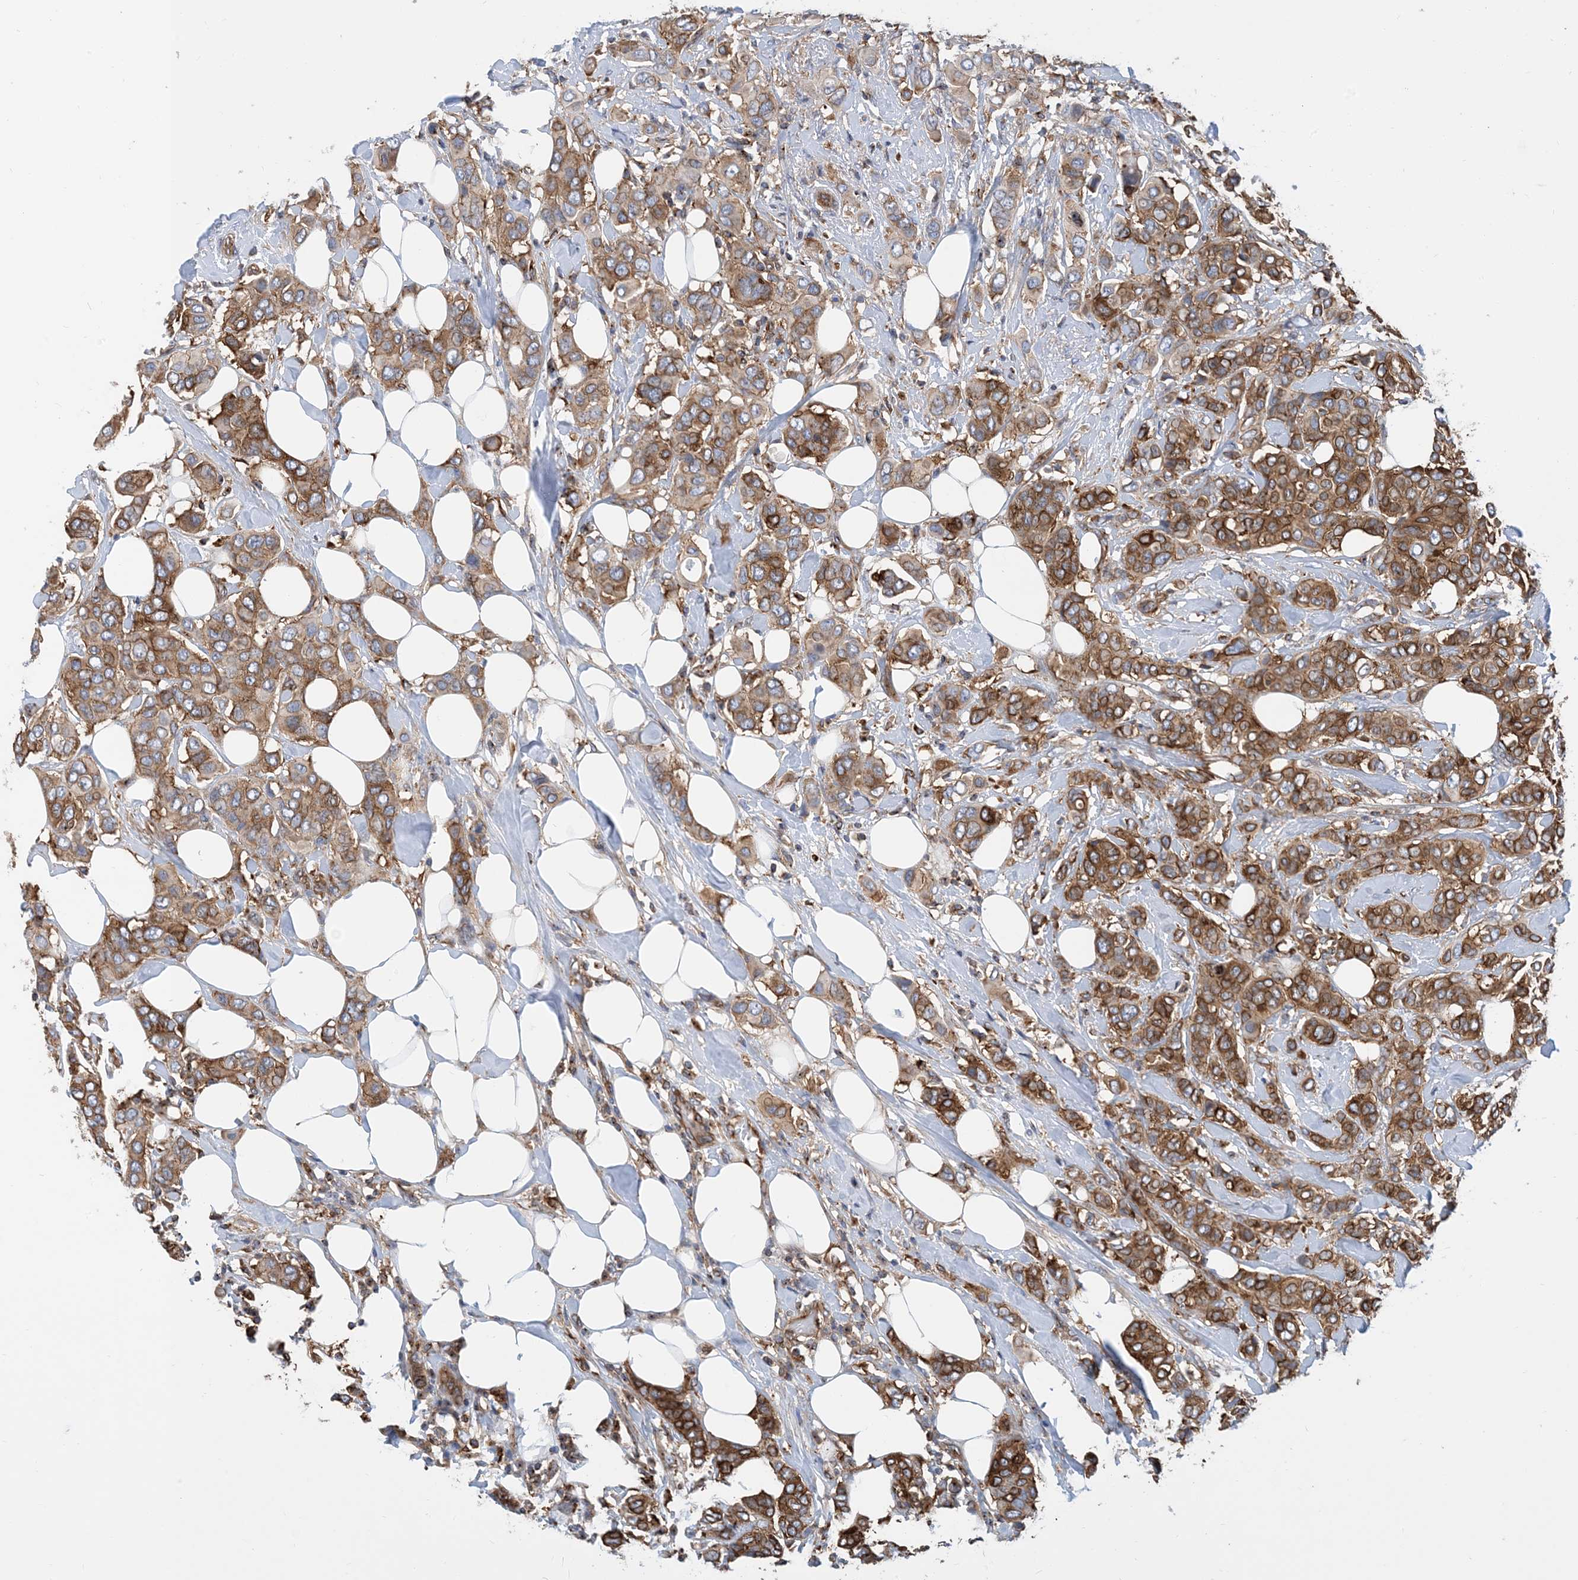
{"staining": {"intensity": "moderate", "quantity": ">75%", "location": "cytoplasmic/membranous"}, "tissue": "breast cancer", "cell_type": "Tumor cells", "image_type": "cancer", "snomed": [{"axis": "morphology", "description": "Lobular carcinoma"}, {"axis": "topography", "description": "Breast"}], "caption": "Protein expression analysis of human breast lobular carcinoma reveals moderate cytoplasmic/membranous expression in about >75% of tumor cells.", "gene": "DYNC1LI1", "patient": {"sex": "female", "age": 51}}